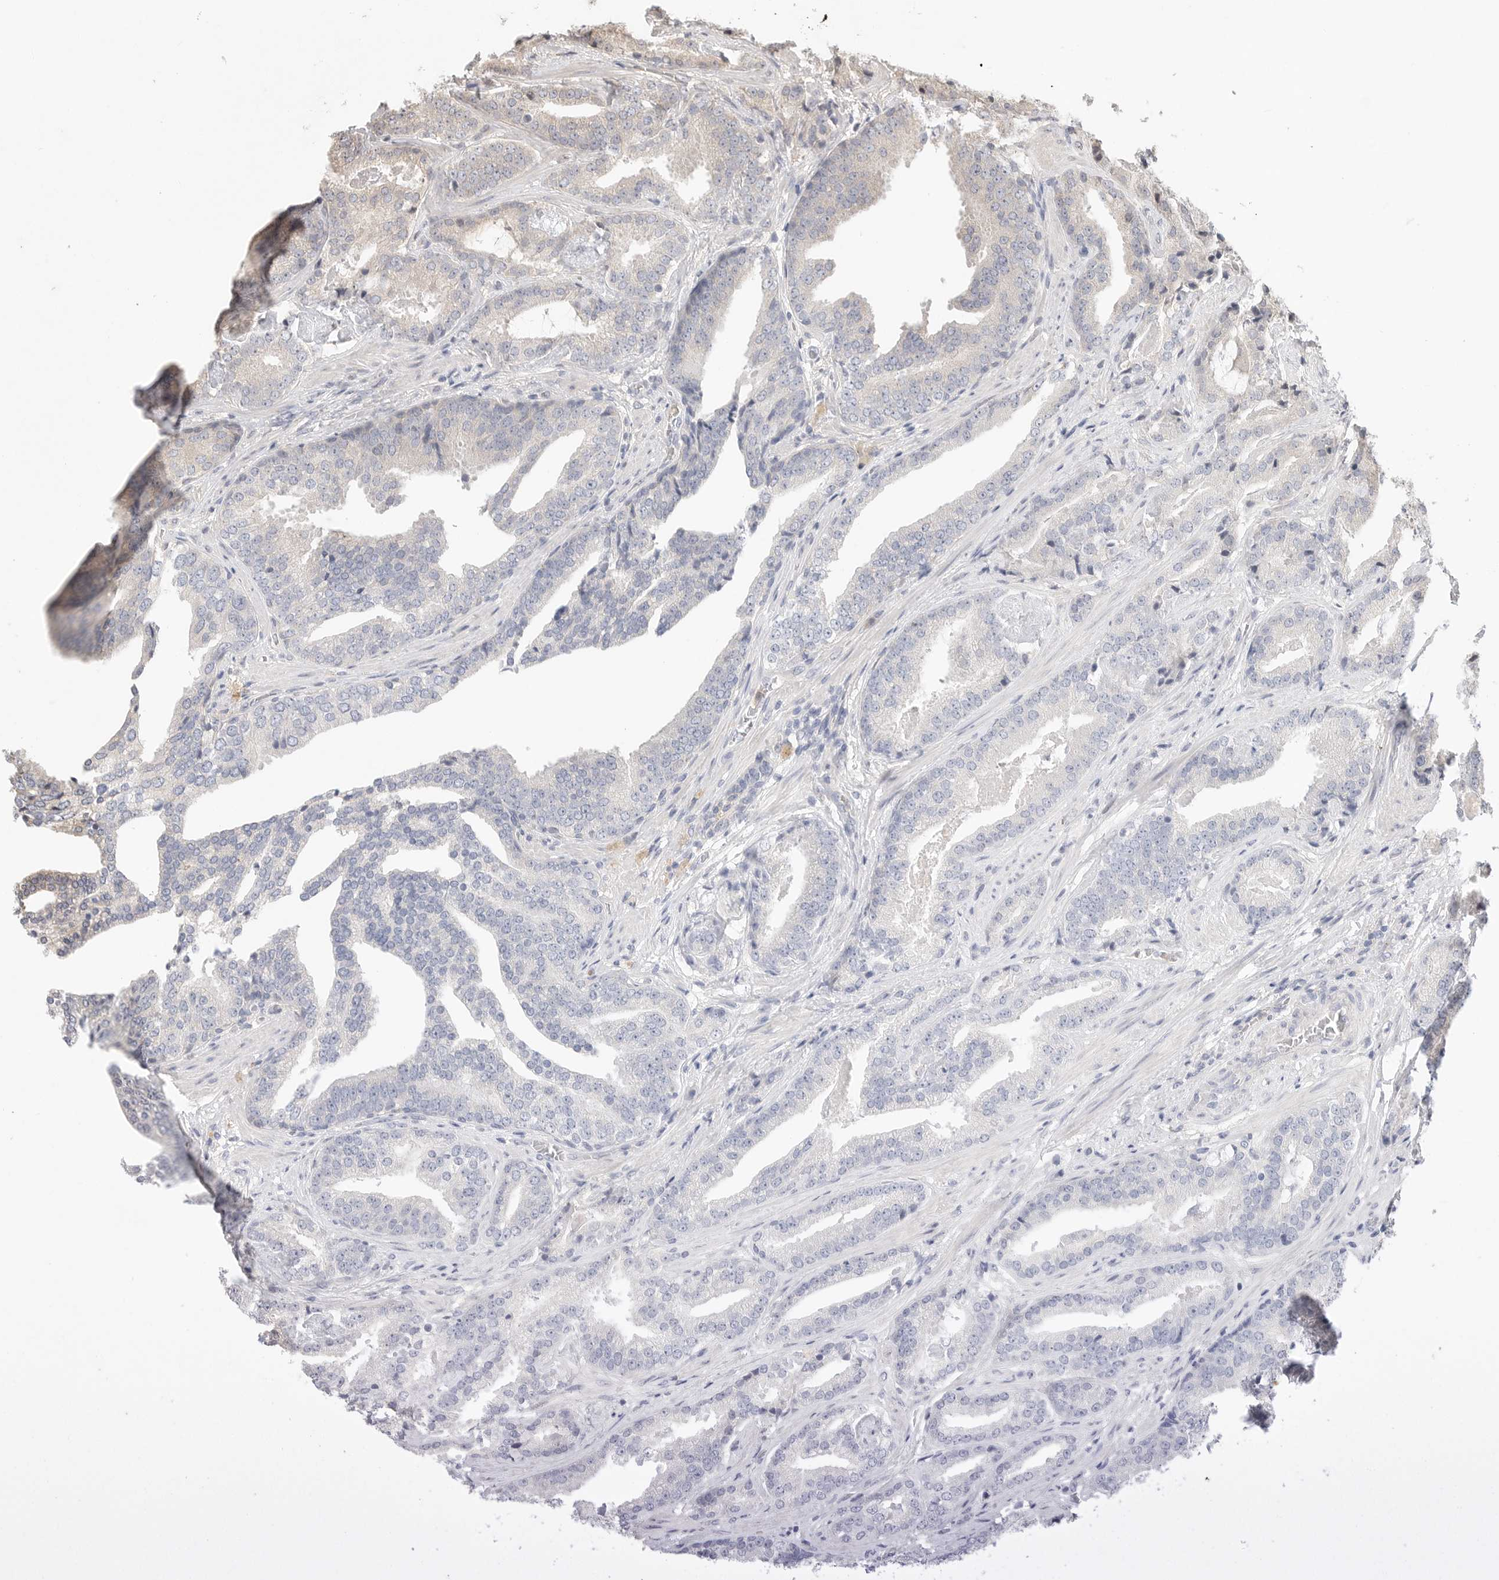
{"staining": {"intensity": "negative", "quantity": "none", "location": "none"}, "tissue": "prostate cancer", "cell_type": "Tumor cells", "image_type": "cancer", "snomed": [{"axis": "morphology", "description": "Adenocarcinoma, Low grade"}, {"axis": "topography", "description": "Prostate"}], "caption": "Histopathology image shows no protein expression in tumor cells of prostate adenocarcinoma (low-grade) tissue. Brightfield microscopy of IHC stained with DAB (brown) and hematoxylin (blue), captured at high magnification.", "gene": "PRMT3", "patient": {"sex": "male", "age": 67}}